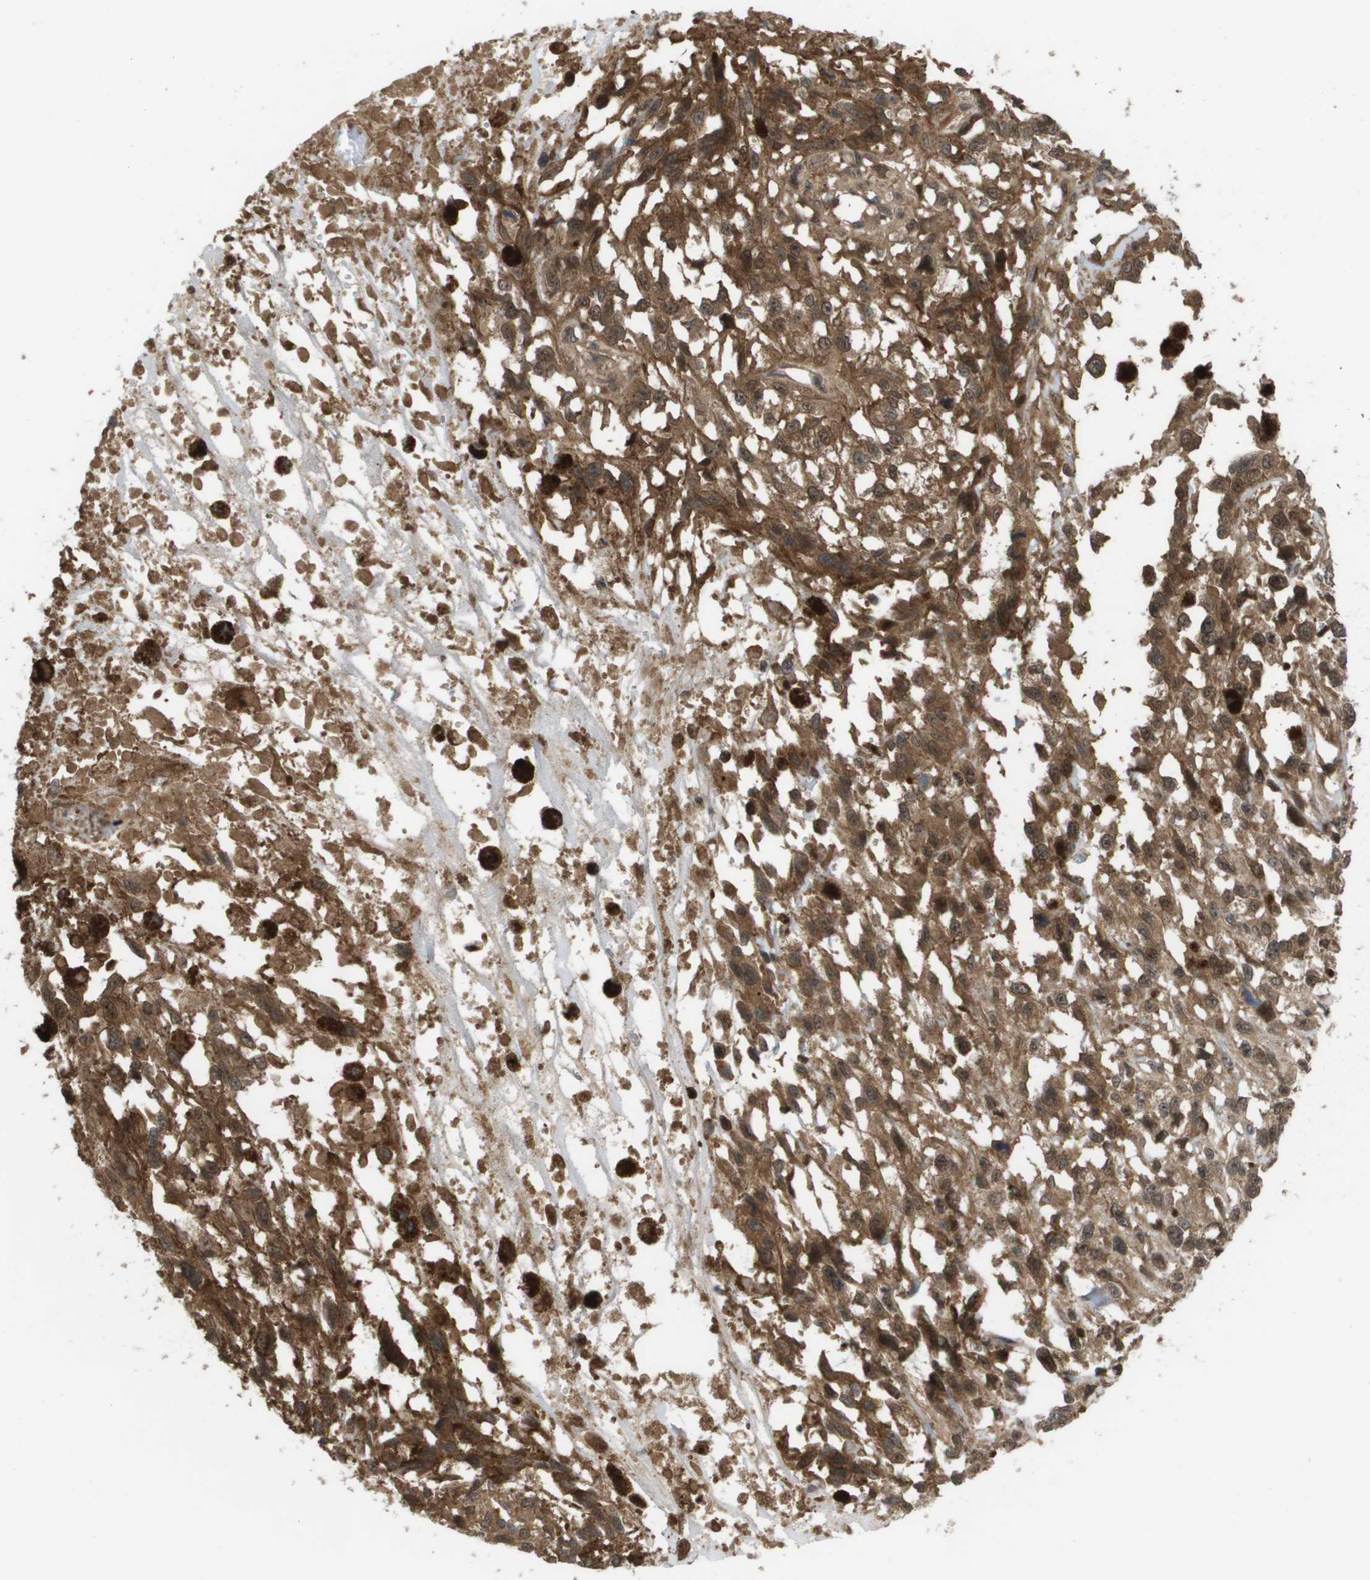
{"staining": {"intensity": "moderate", "quantity": ">75%", "location": "cytoplasmic/membranous,nuclear"}, "tissue": "melanoma", "cell_type": "Tumor cells", "image_type": "cancer", "snomed": [{"axis": "morphology", "description": "Malignant melanoma, Metastatic site"}, {"axis": "topography", "description": "Lymph node"}], "caption": "Immunohistochemistry (IHC) staining of melanoma, which shows medium levels of moderate cytoplasmic/membranous and nuclear positivity in about >75% of tumor cells indicating moderate cytoplasmic/membranous and nuclear protein expression. The staining was performed using DAB (brown) for protein detection and nuclei were counterstained in hematoxylin (blue).", "gene": "CTPS2", "patient": {"sex": "male", "age": 59}}